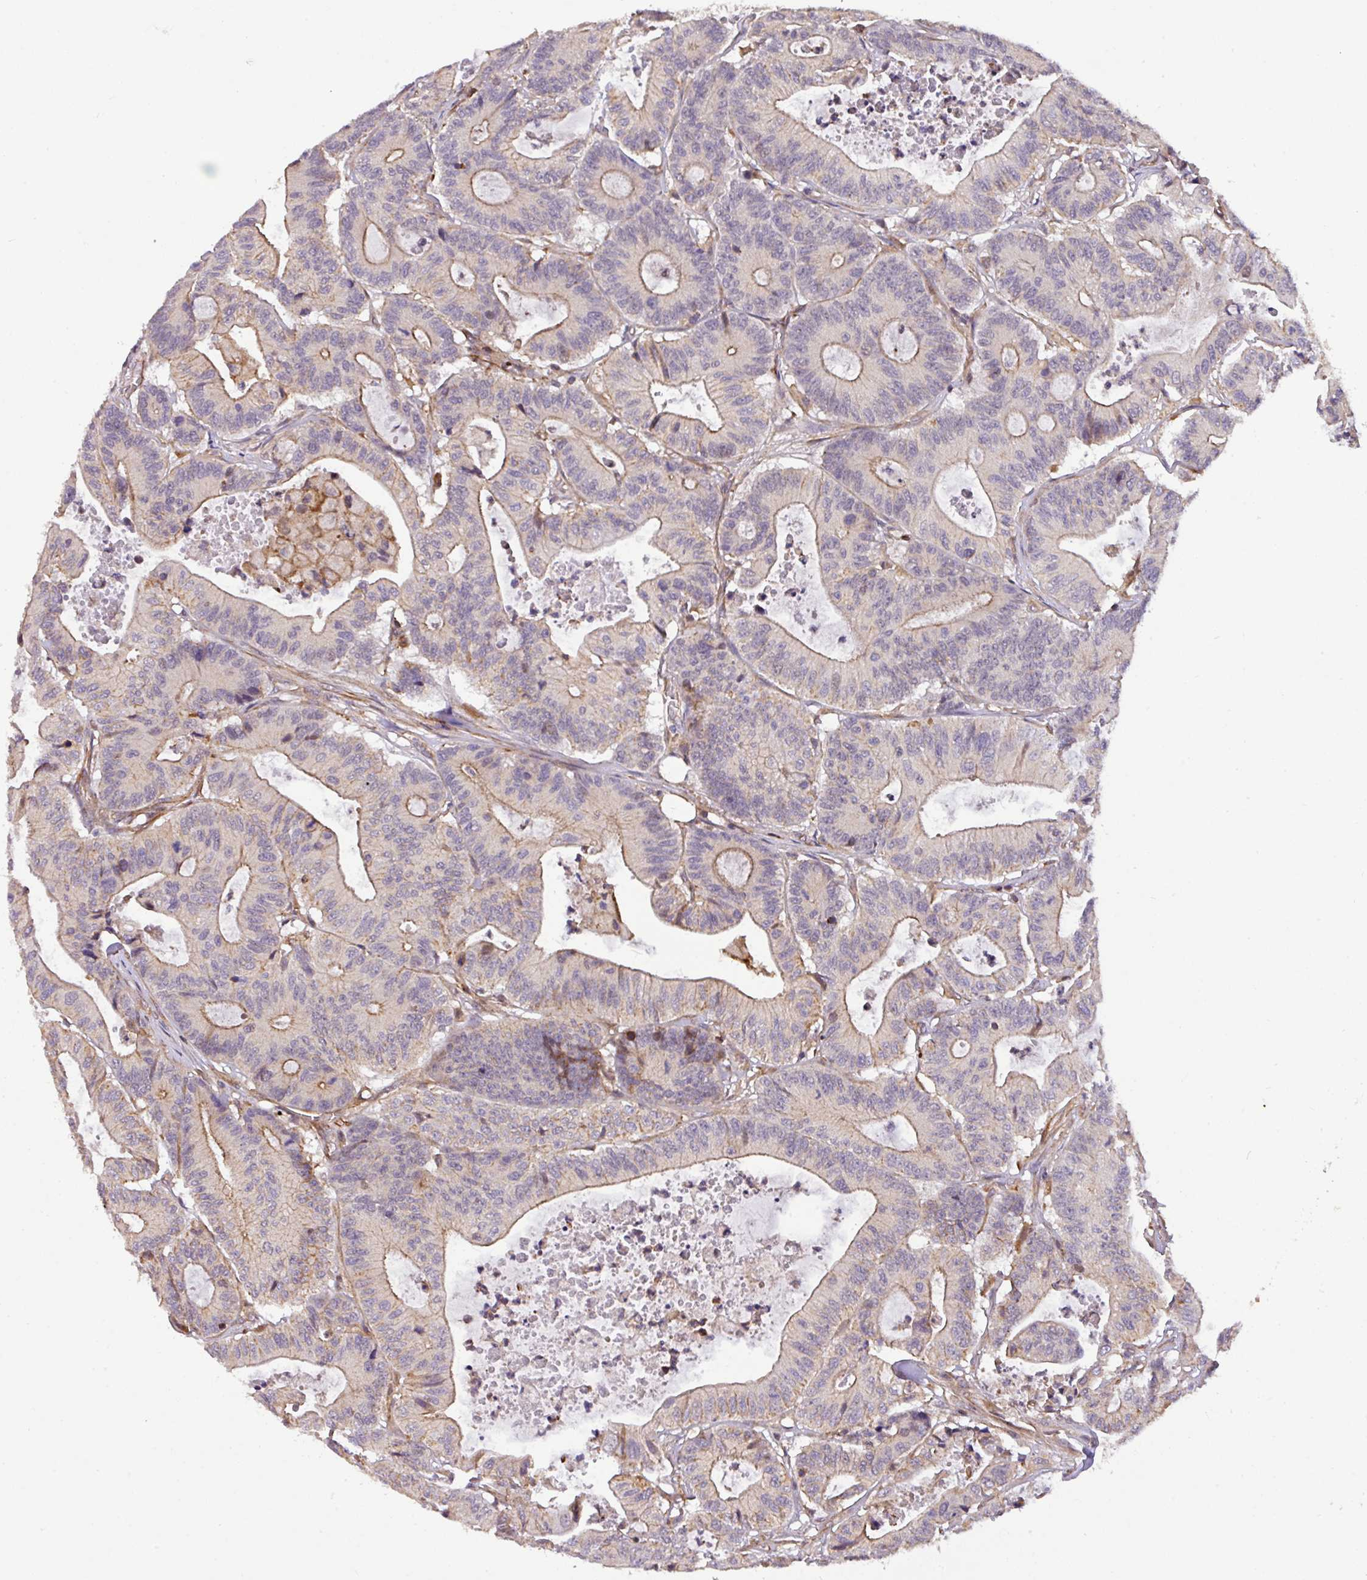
{"staining": {"intensity": "moderate", "quantity": "25%-75%", "location": "cytoplasmic/membranous"}, "tissue": "colorectal cancer", "cell_type": "Tumor cells", "image_type": "cancer", "snomed": [{"axis": "morphology", "description": "Adenocarcinoma, NOS"}, {"axis": "topography", "description": "Colon"}], "caption": "An image of human colorectal cancer stained for a protein exhibits moderate cytoplasmic/membranous brown staining in tumor cells.", "gene": "CASS4", "patient": {"sex": "female", "age": 84}}